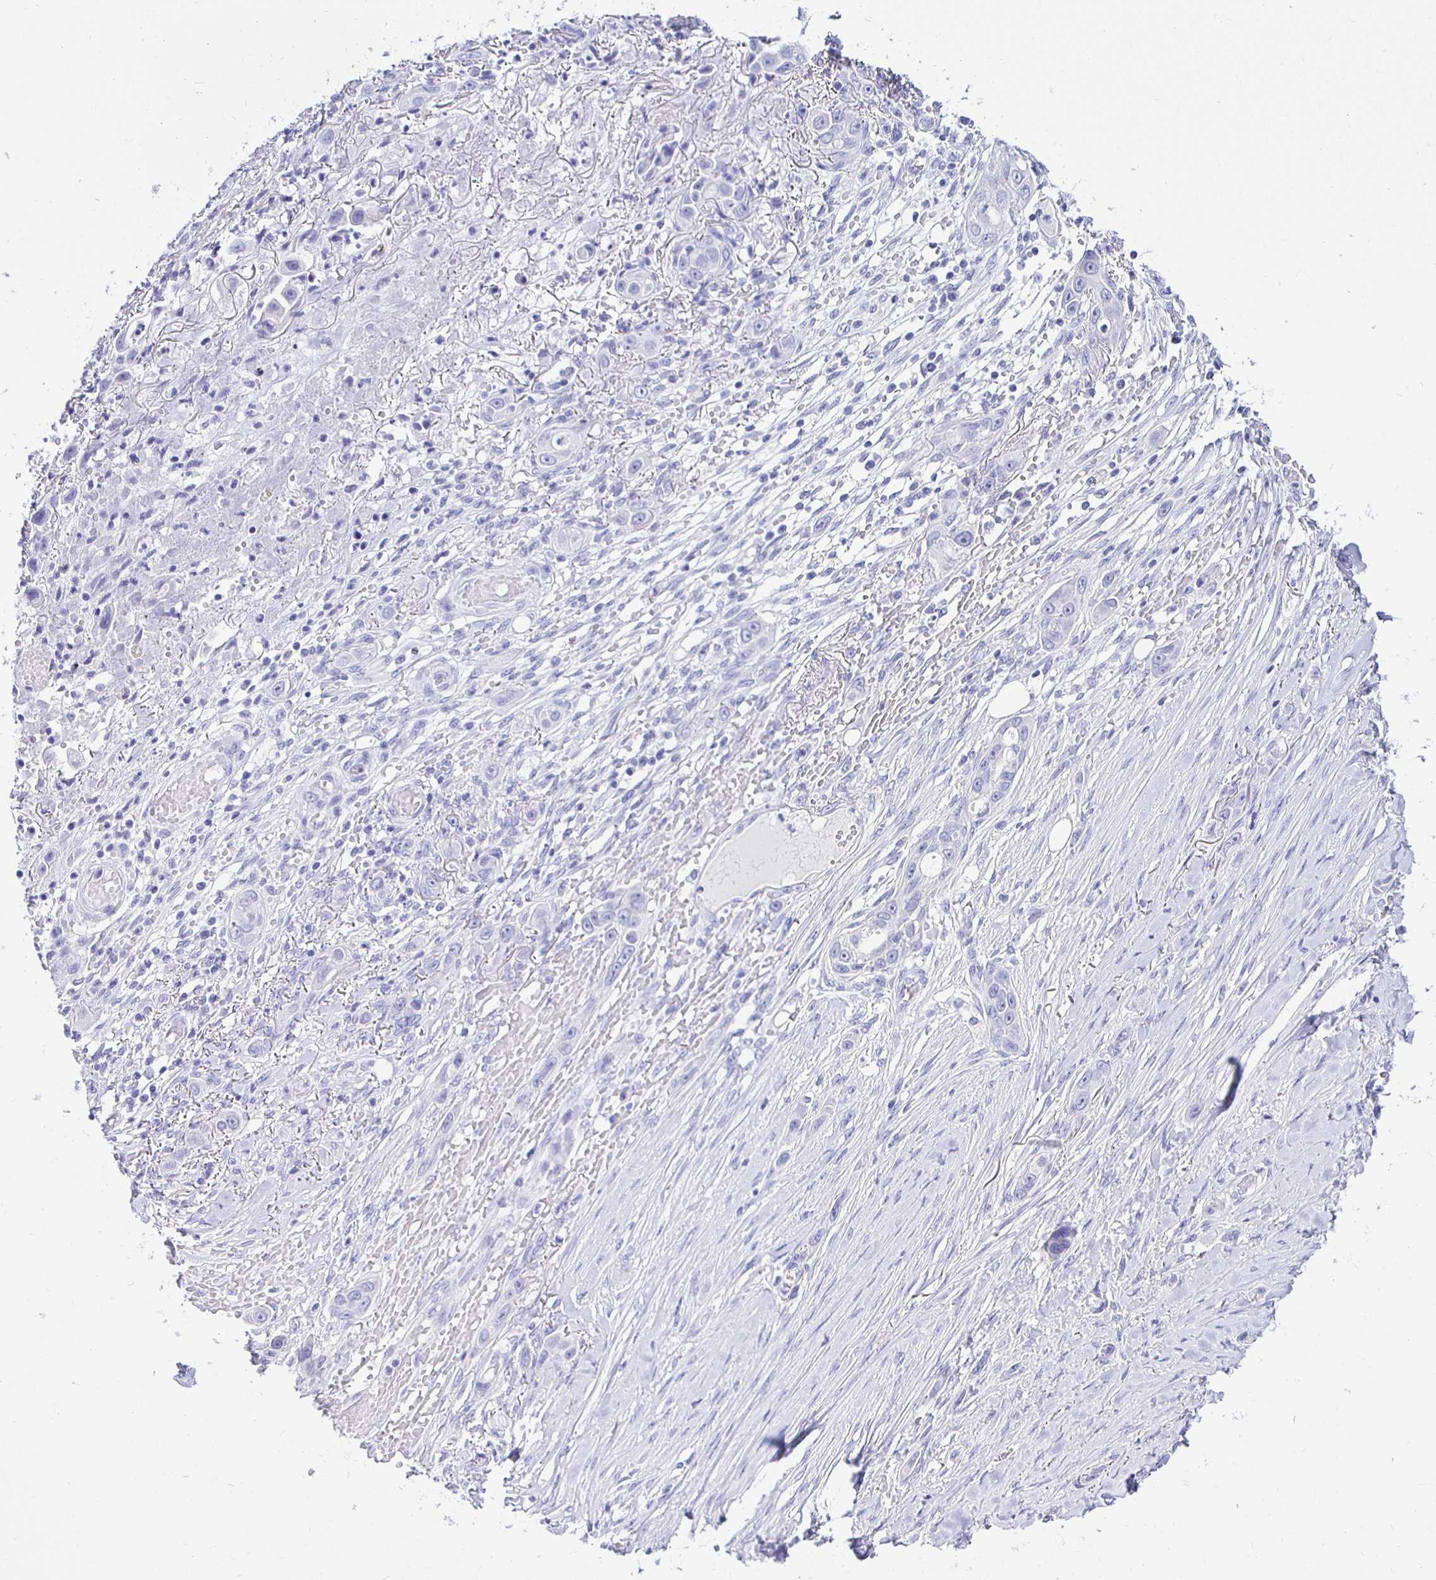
{"staining": {"intensity": "negative", "quantity": "none", "location": "none"}, "tissue": "skin cancer", "cell_type": "Tumor cells", "image_type": "cancer", "snomed": [{"axis": "morphology", "description": "Squamous cell carcinoma, NOS"}, {"axis": "topography", "description": "Skin"}], "caption": "Immunohistochemical staining of skin cancer shows no significant positivity in tumor cells. (Stains: DAB (3,3'-diaminobenzidine) IHC with hematoxylin counter stain, Microscopy: brightfield microscopy at high magnification).", "gene": "UMOD", "patient": {"sex": "female", "age": 69}}